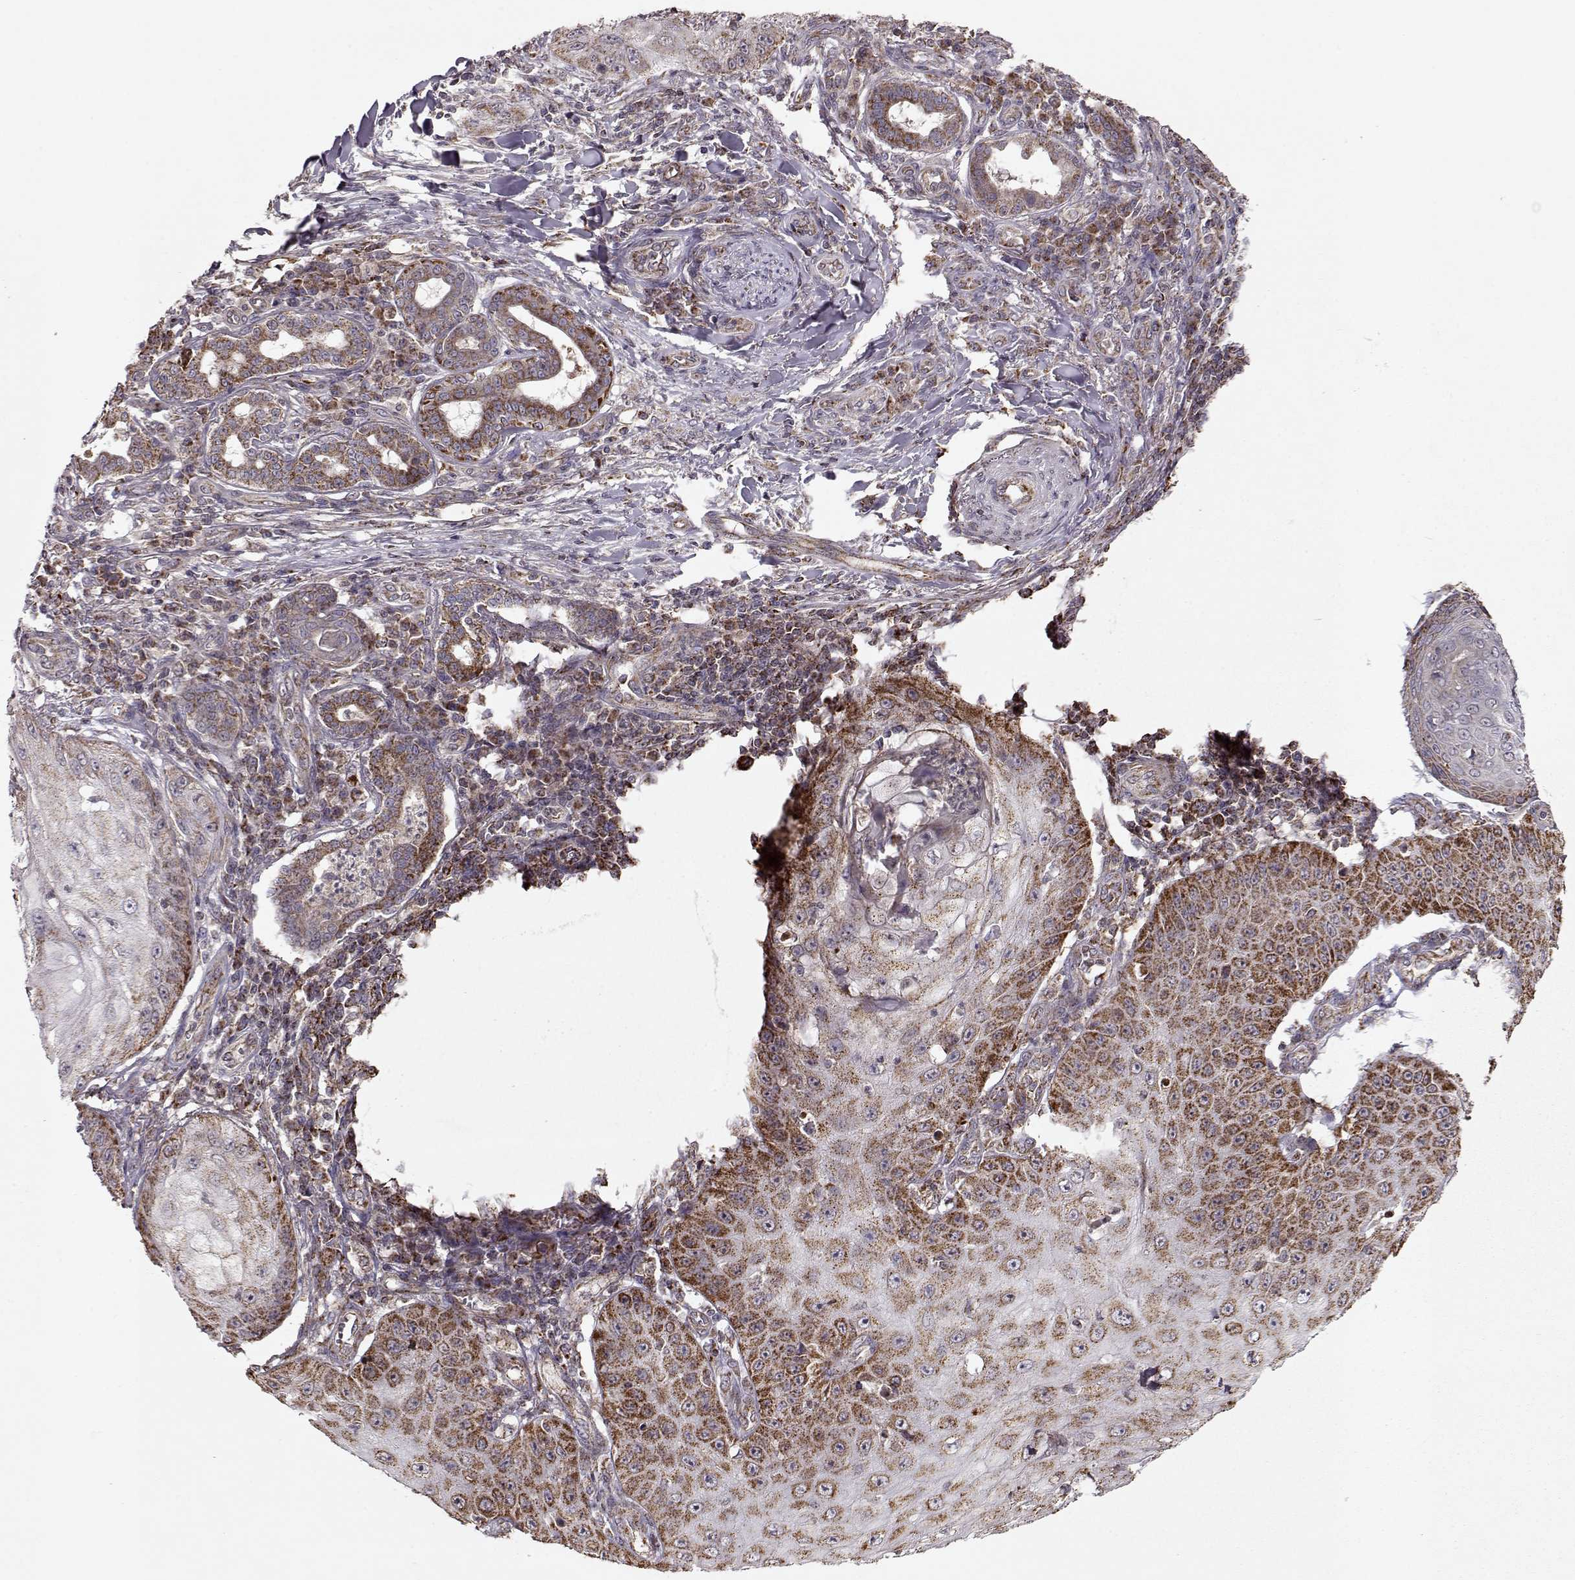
{"staining": {"intensity": "strong", "quantity": ">75%", "location": "cytoplasmic/membranous"}, "tissue": "skin cancer", "cell_type": "Tumor cells", "image_type": "cancer", "snomed": [{"axis": "morphology", "description": "Squamous cell carcinoma, NOS"}, {"axis": "topography", "description": "Skin"}], "caption": "Squamous cell carcinoma (skin) stained for a protein (brown) shows strong cytoplasmic/membranous positive positivity in approximately >75% of tumor cells.", "gene": "CMTM3", "patient": {"sex": "male", "age": 70}}